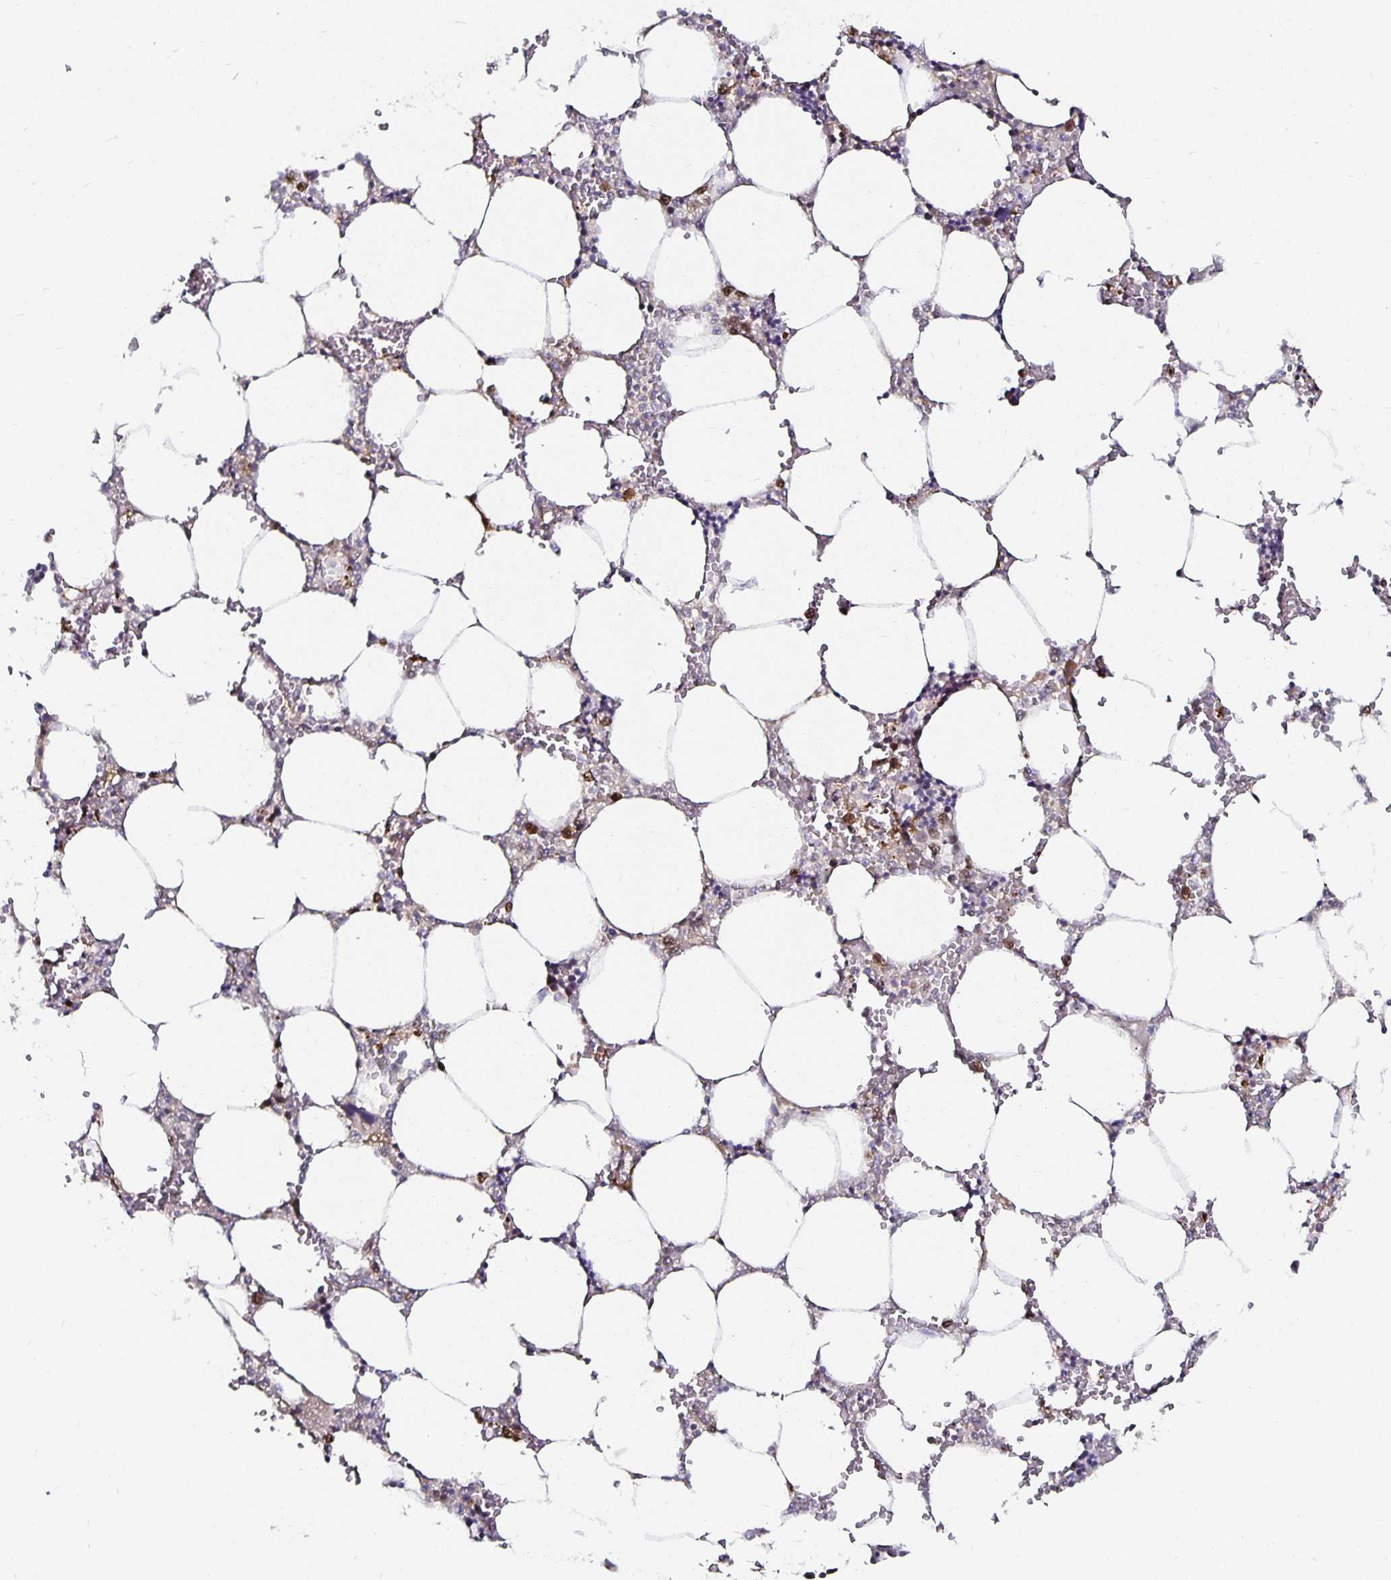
{"staining": {"intensity": "moderate", "quantity": "<25%", "location": "cytoplasmic/membranous"}, "tissue": "bone marrow", "cell_type": "Hematopoietic cells", "image_type": "normal", "snomed": [{"axis": "morphology", "description": "Normal tissue, NOS"}, {"axis": "topography", "description": "Bone marrow"}], "caption": "Immunohistochemical staining of benign human bone marrow exhibits moderate cytoplasmic/membranous protein expression in about <25% of hematopoietic cells.", "gene": "ANLN", "patient": {"sex": "male", "age": 64}}